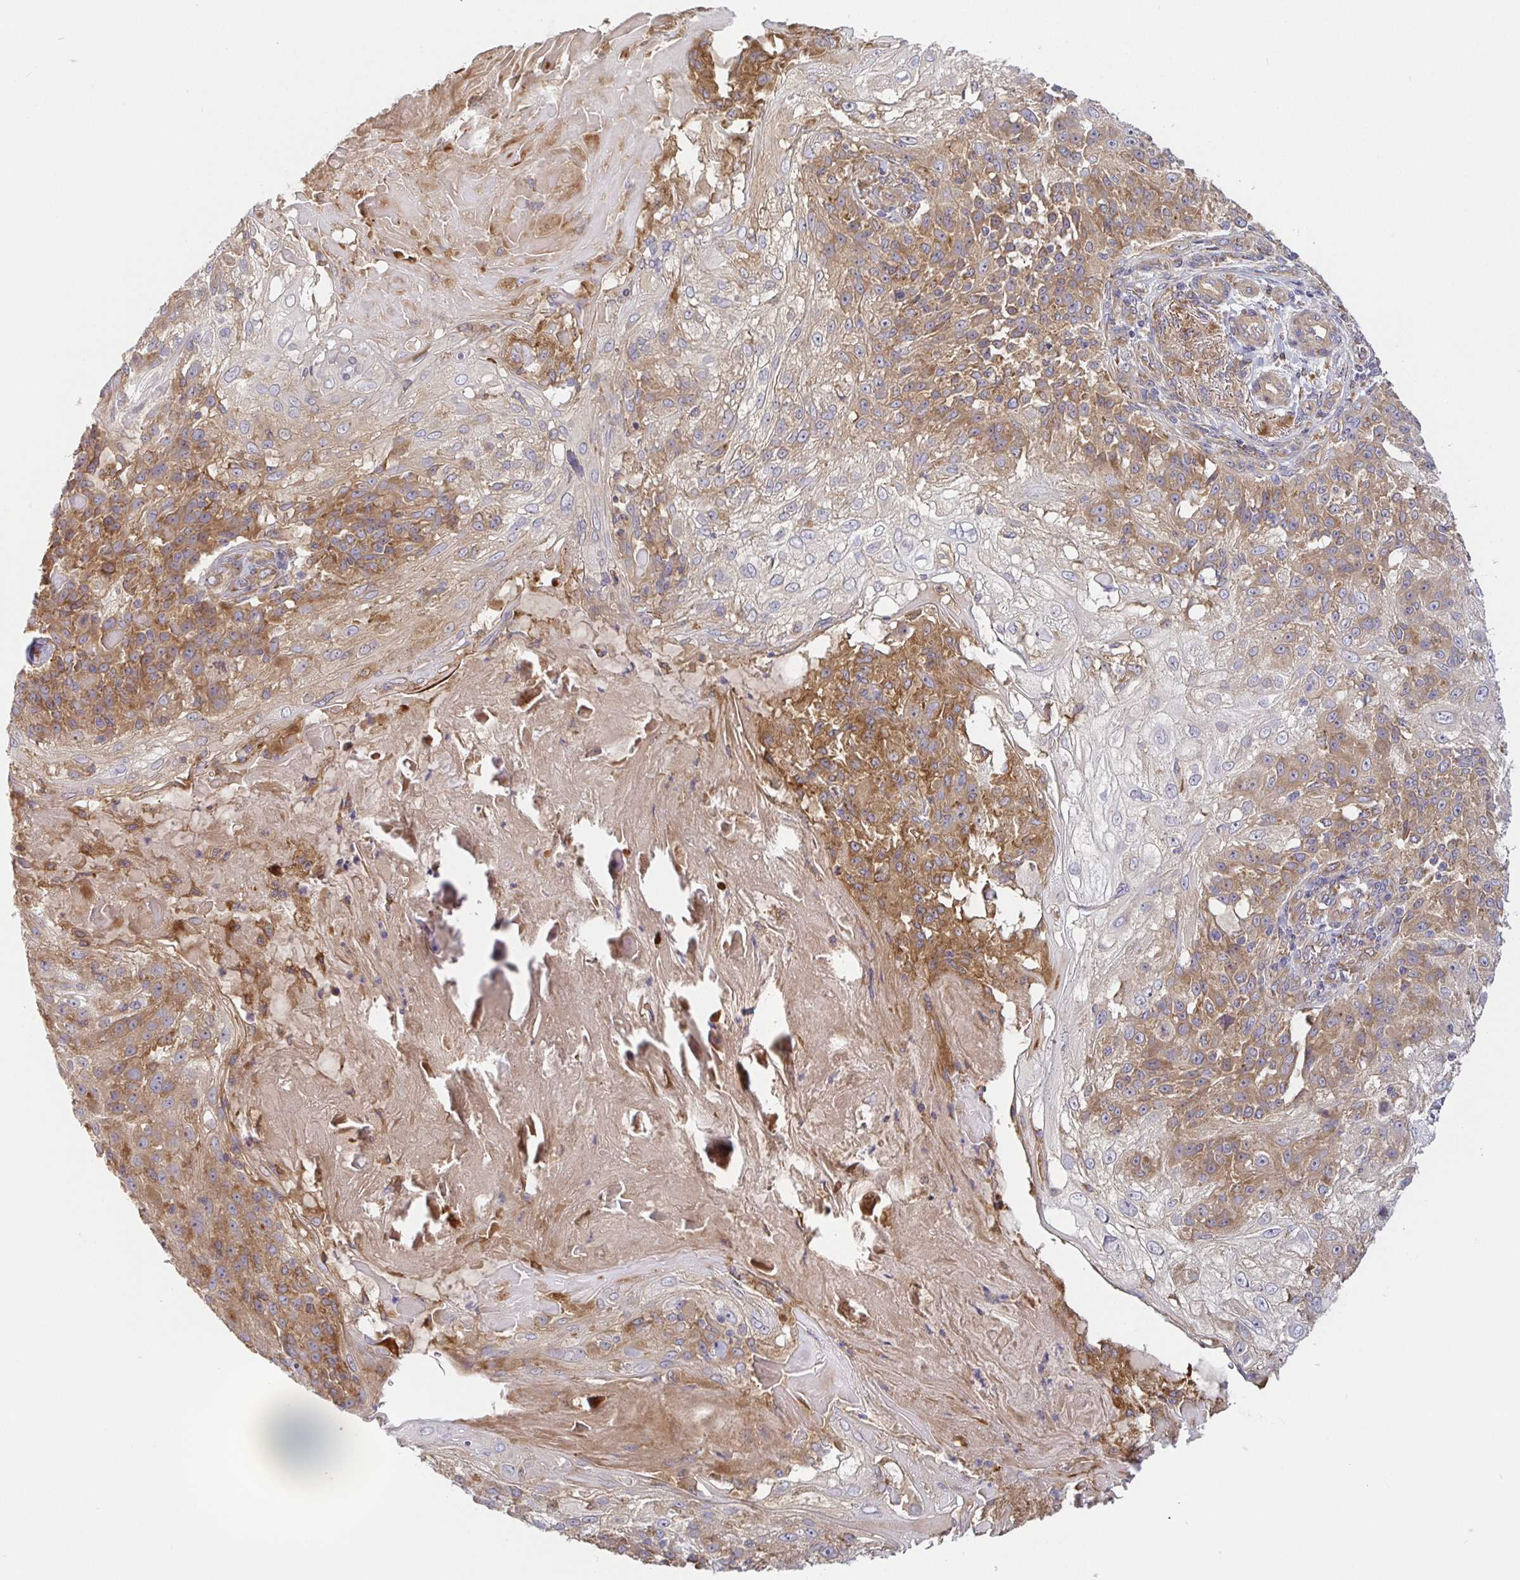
{"staining": {"intensity": "moderate", "quantity": "25%-75%", "location": "cytoplasmic/membranous"}, "tissue": "skin cancer", "cell_type": "Tumor cells", "image_type": "cancer", "snomed": [{"axis": "morphology", "description": "Normal tissue, NOS"}, {"axis": "morphology", "description": "Squamous cell carcinoma, NOS"}, {"axis": "topography", "description": "Skin"}], "caption": "A brown stain labels moderate cytoplasmic/membranous expression of a protein in human skin squamous cell carcinoma tumor cells.", "gene": "SNX8", "patient": {"sex": "female", "age": 83}}